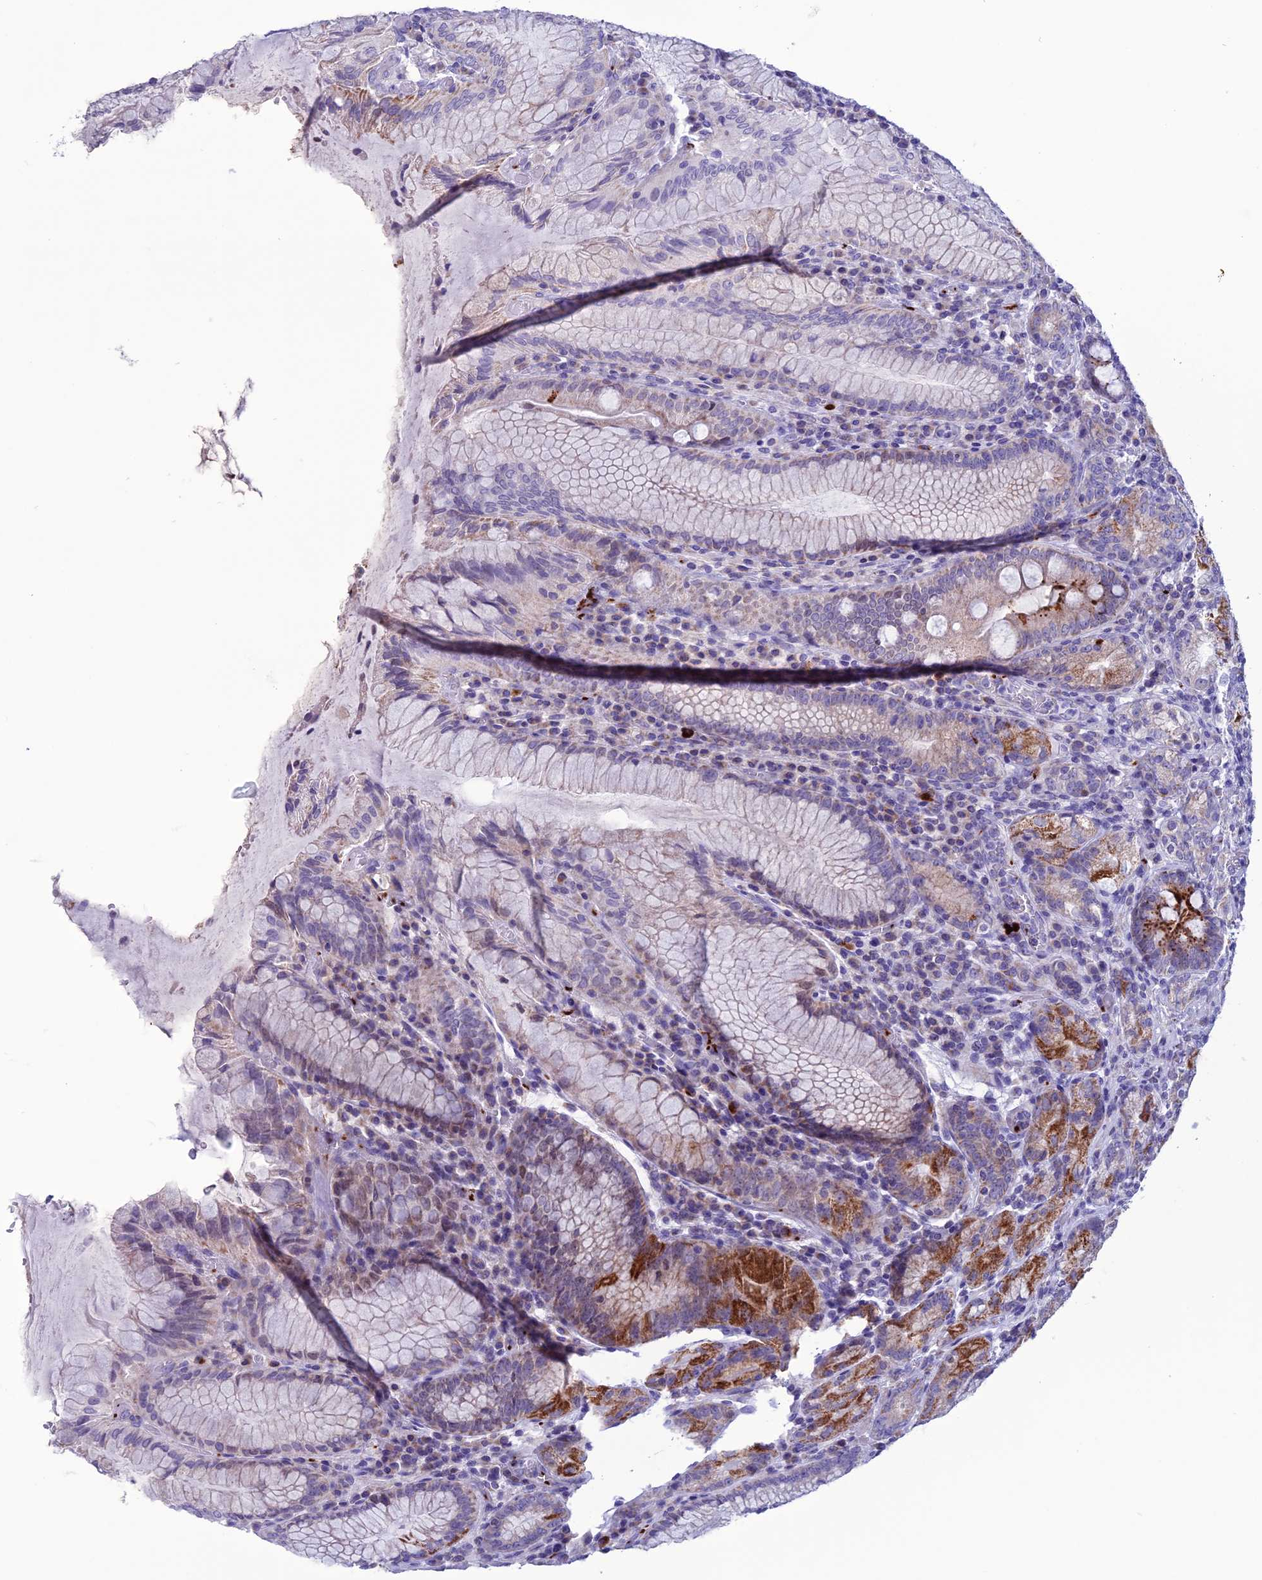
{"staining": {"intensity": "strong", "quantity": "25%-75%", "location": "cytoplasmic/membranous"}, "tissue": "stomach", "cell_type": "Glandular cells", "image_type": "normal", "snomed": [{"axis": "morphology", "description": "Normal tissue, NOS"}, {"axis": "topography", "description": "Stomach, upper"}, {"axis": "topography", "description": "Stomach, lower"}], "caption": "A brown stain labels strong cytoplasmic/membranous expression of a protein in glandular cells of normal human stomach.", "gene": "C21orf140", "patient": {"sex": "female", "age": 76}}